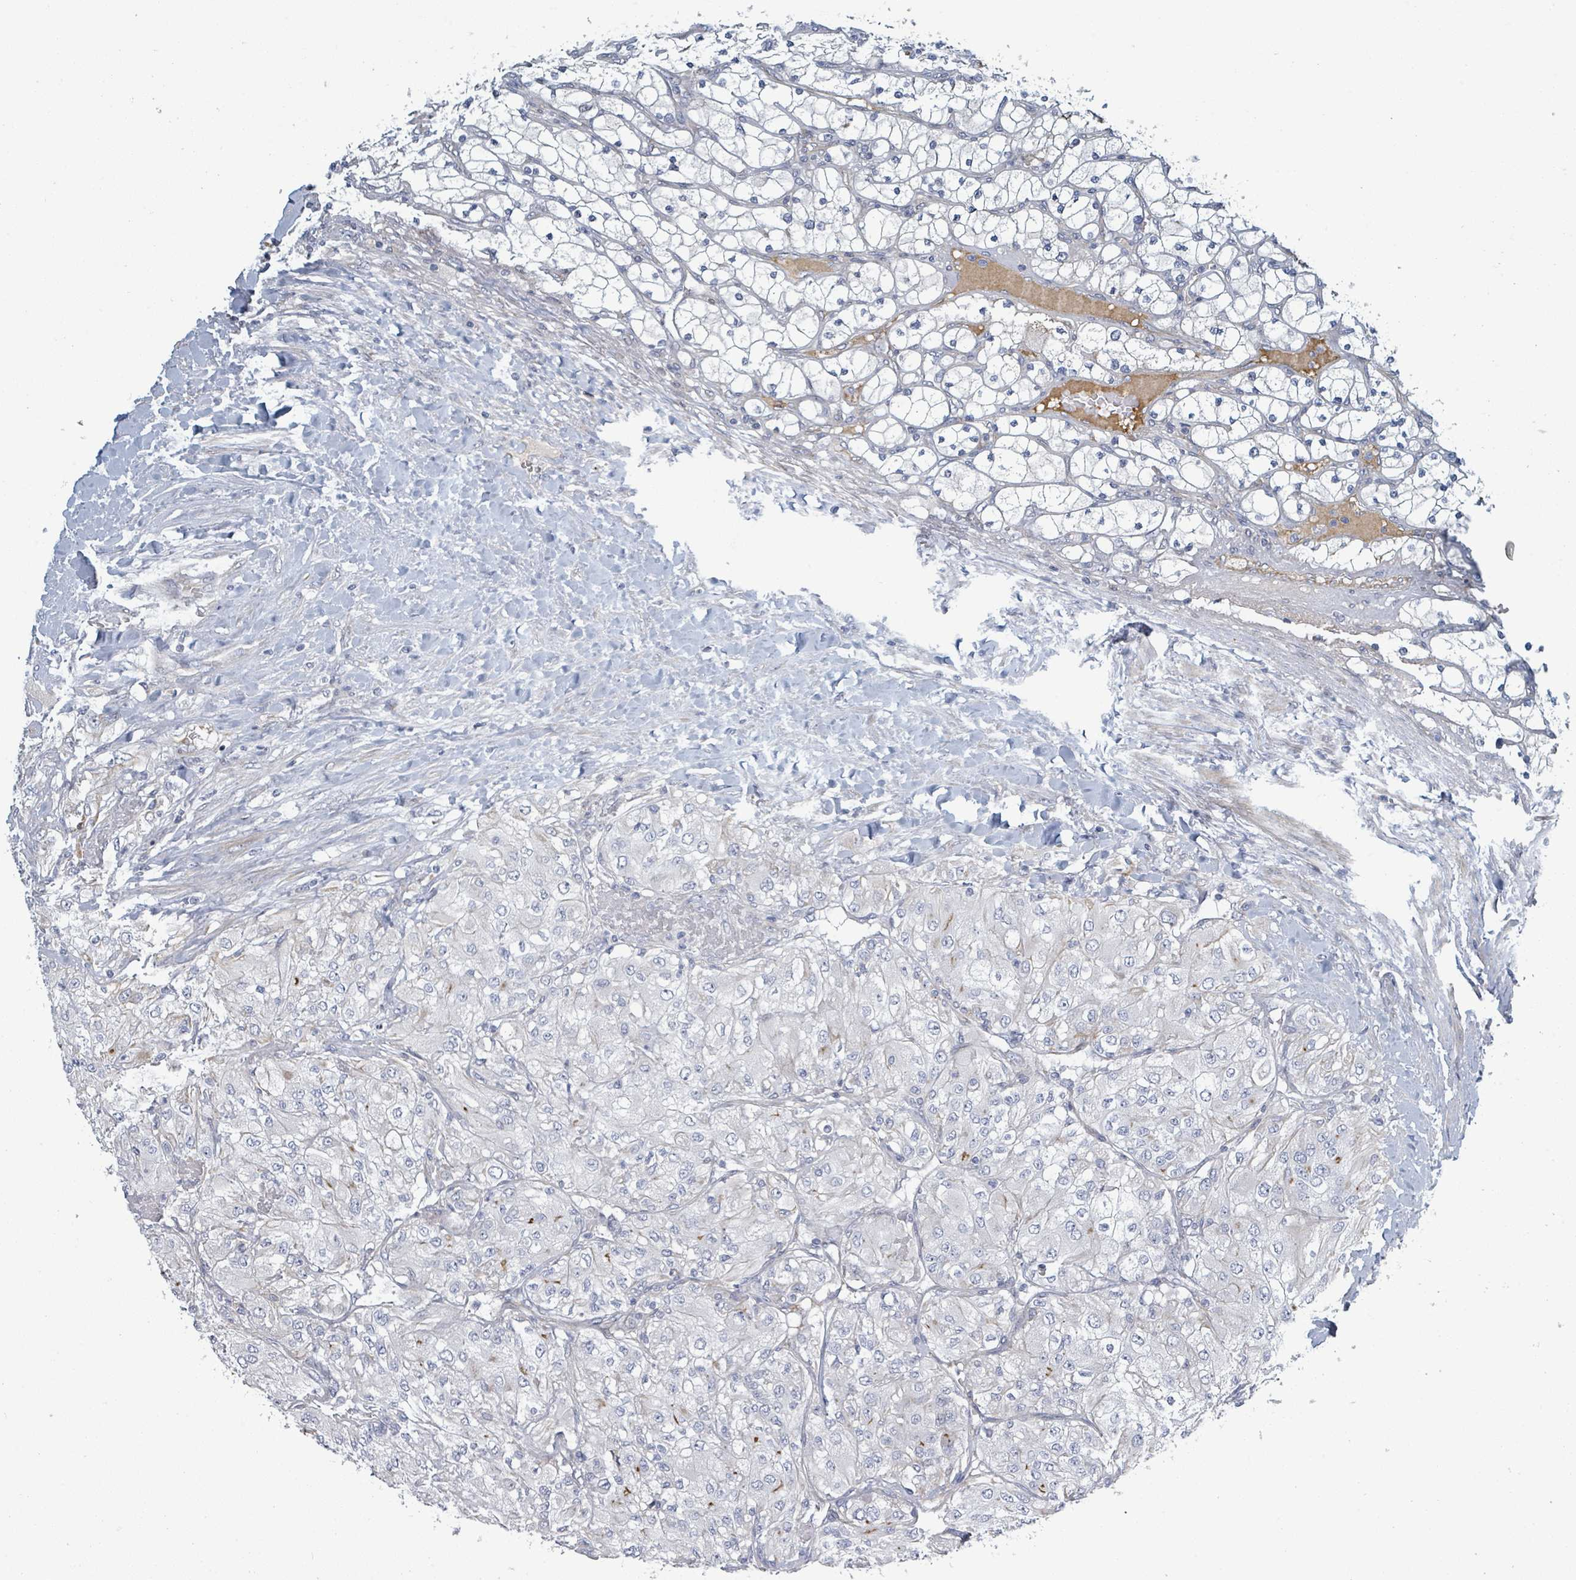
{"staining": {"intensity": "negative", "quantity": "none", "location": "none"}, "tissue": "renal cancer", "cell_type": "Tumor cells", "image_type": "cancer", "snomed": [{"axis": "morphology", "description": "Adenocarcinoma, NOS"}, {"axis": "topography", "description": "Kidney"}], "caption": "Renal cancer was stained to show a protein in brown. There is no significant expression in tumor cells.", "gene": "RAB33B", "patient": {"sex": "male", "age": 80}}